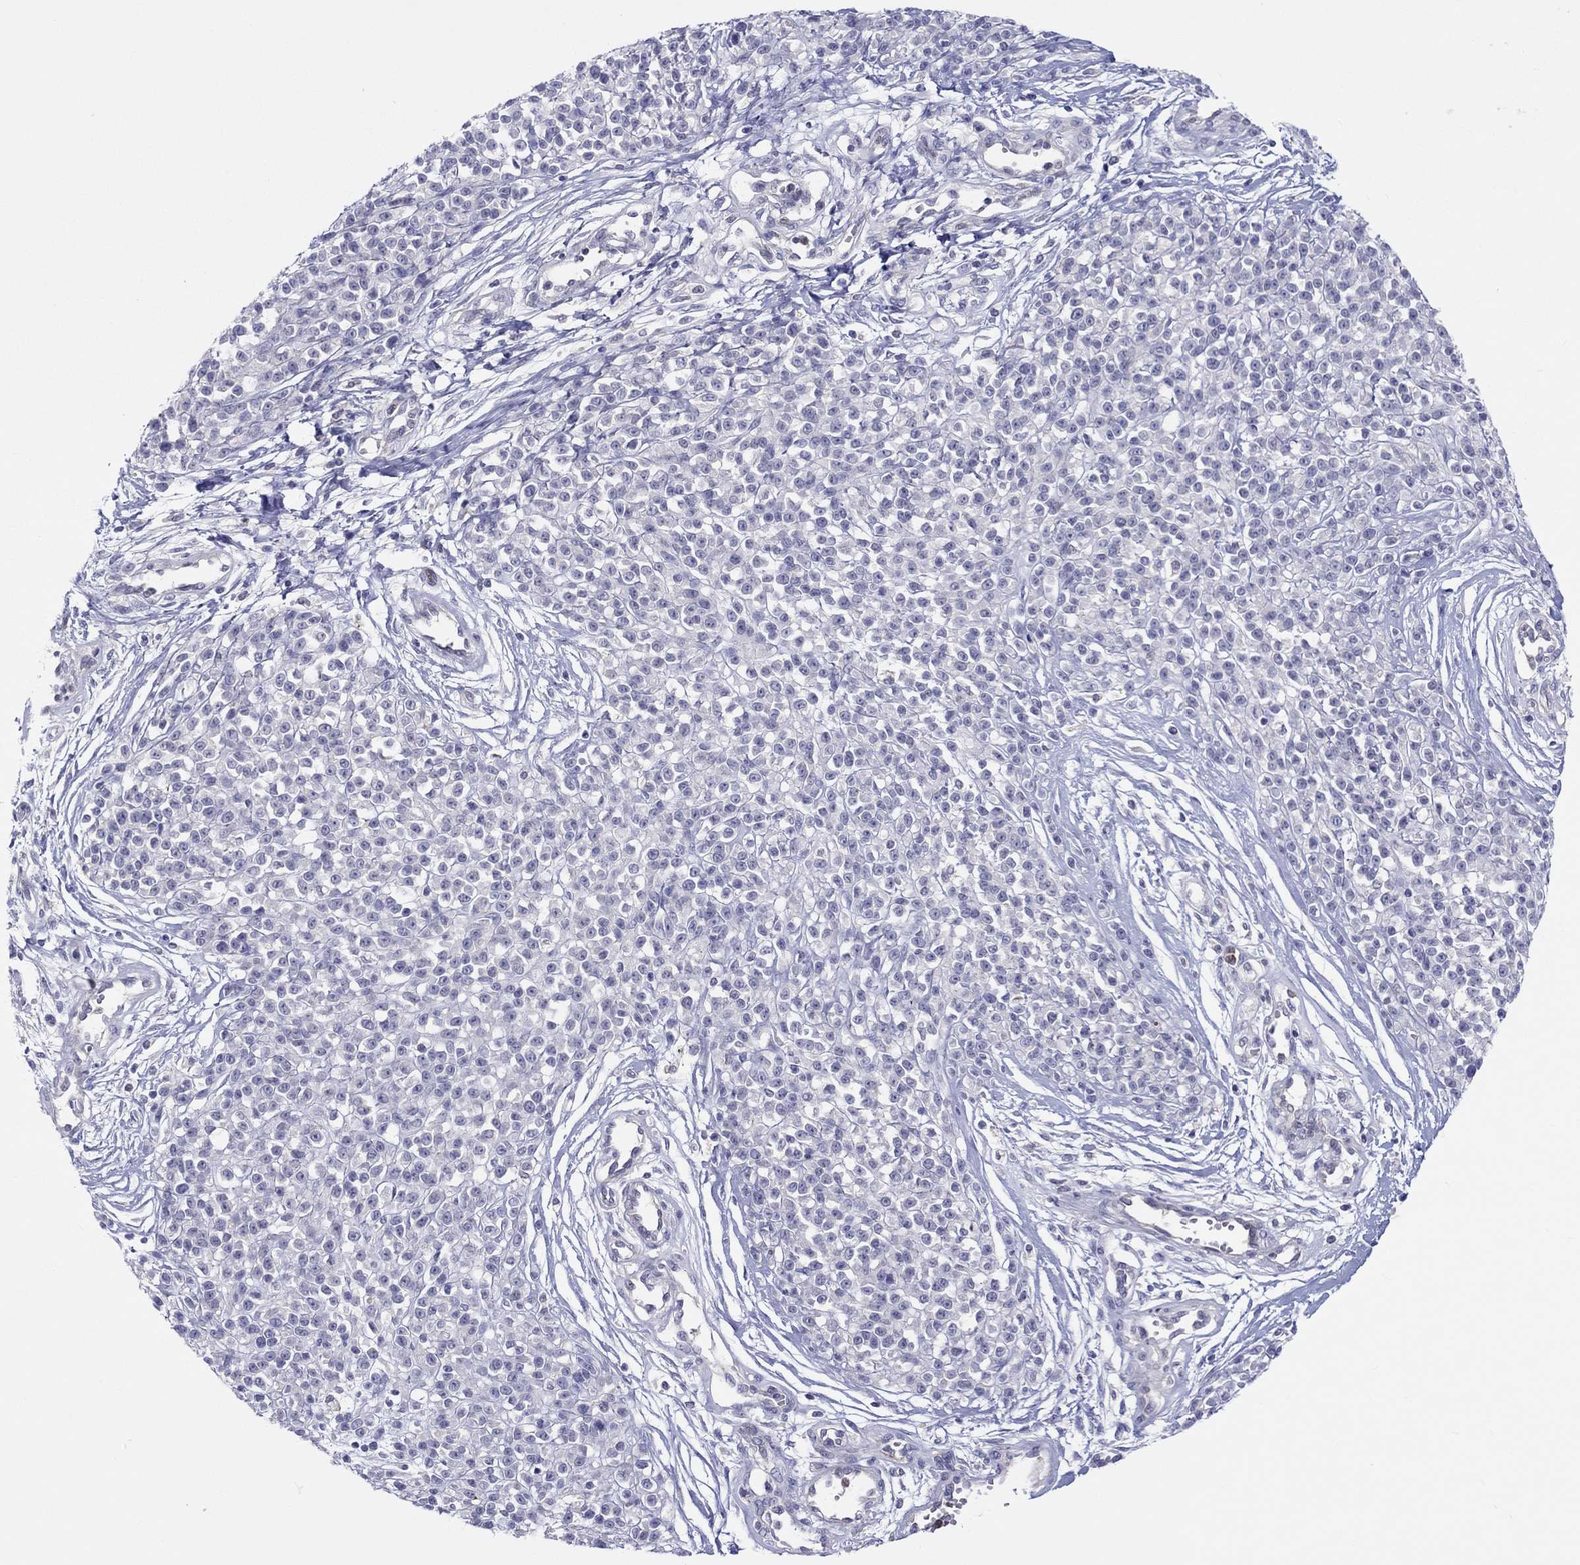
{"staining": {"intensity": "negative", "quantity": "none", "location": "none"}, "tissue": "melanoma", "cell_type": "Tumor cells", "image_type": "cancer", "snomed": [{"axis": "morphology", "description": "Malignant melanoma, NOS"}, {"axis": "topography", "description": "Skin"}, {"axis": "topography", "description": "Skin of trunk"}], "caption": "This is an IHC histopathology image of melanoma. There is no positivity in tumor cells.", "gene": "ABCG4", "patient": {"sex": "male", "age": 74}}